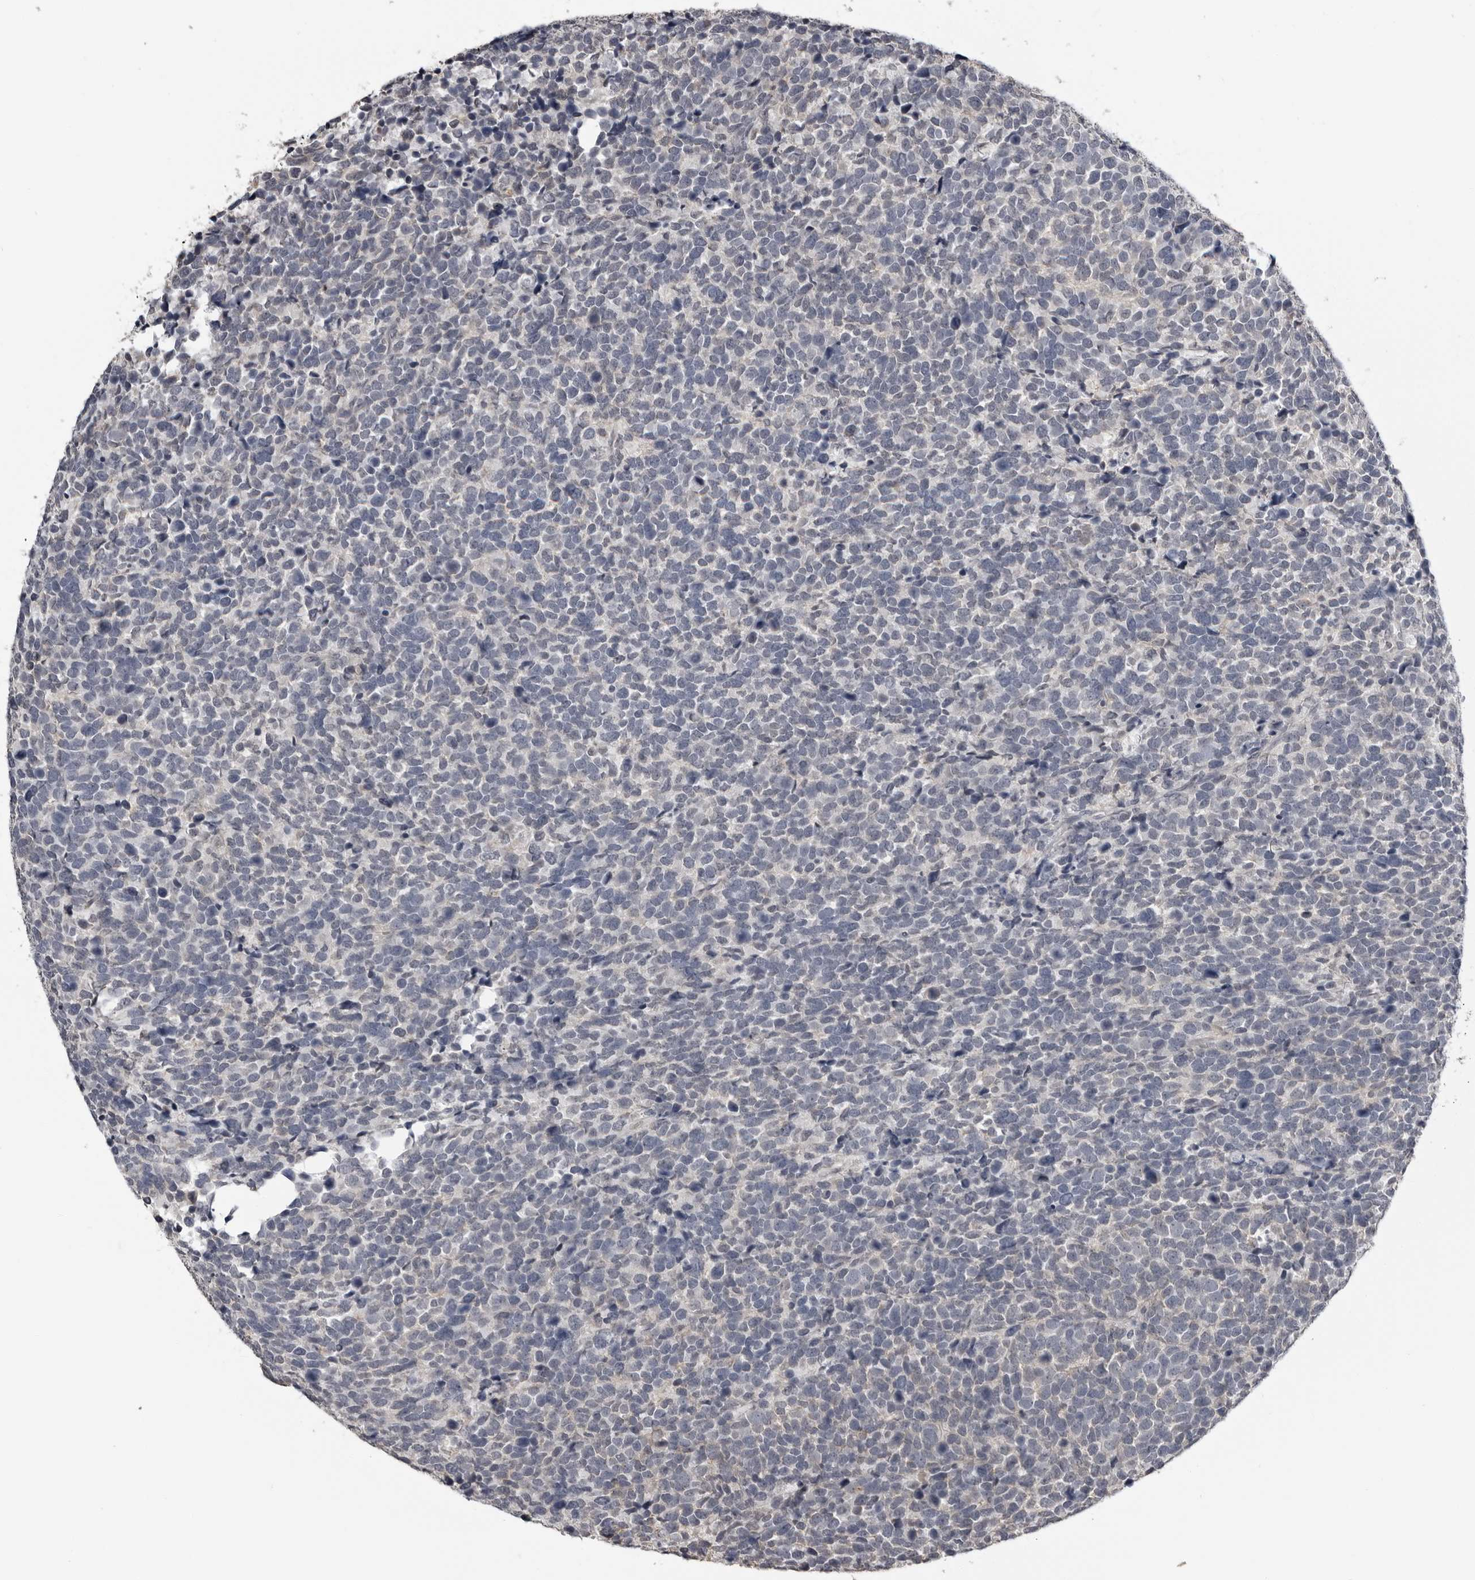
{"staining": {"intensity": "negative", "quantity": "none", "location": "none"}, "tissue": "urothelial cancer", "cell_type": "Tumor cells", "image_type": "cancer", "snomed": [{"axis": "morphology", "description": "Urothelial carcinoma, High grade"}, {"axis": "topography", "description": "Urinary bladder"}], "caption": "Image shows no significant protein expression in tumor cells of urothelial carcinoma (high-grade).", "gene": "PRRX2", "patient": {"sex": "female", "age": 82}}